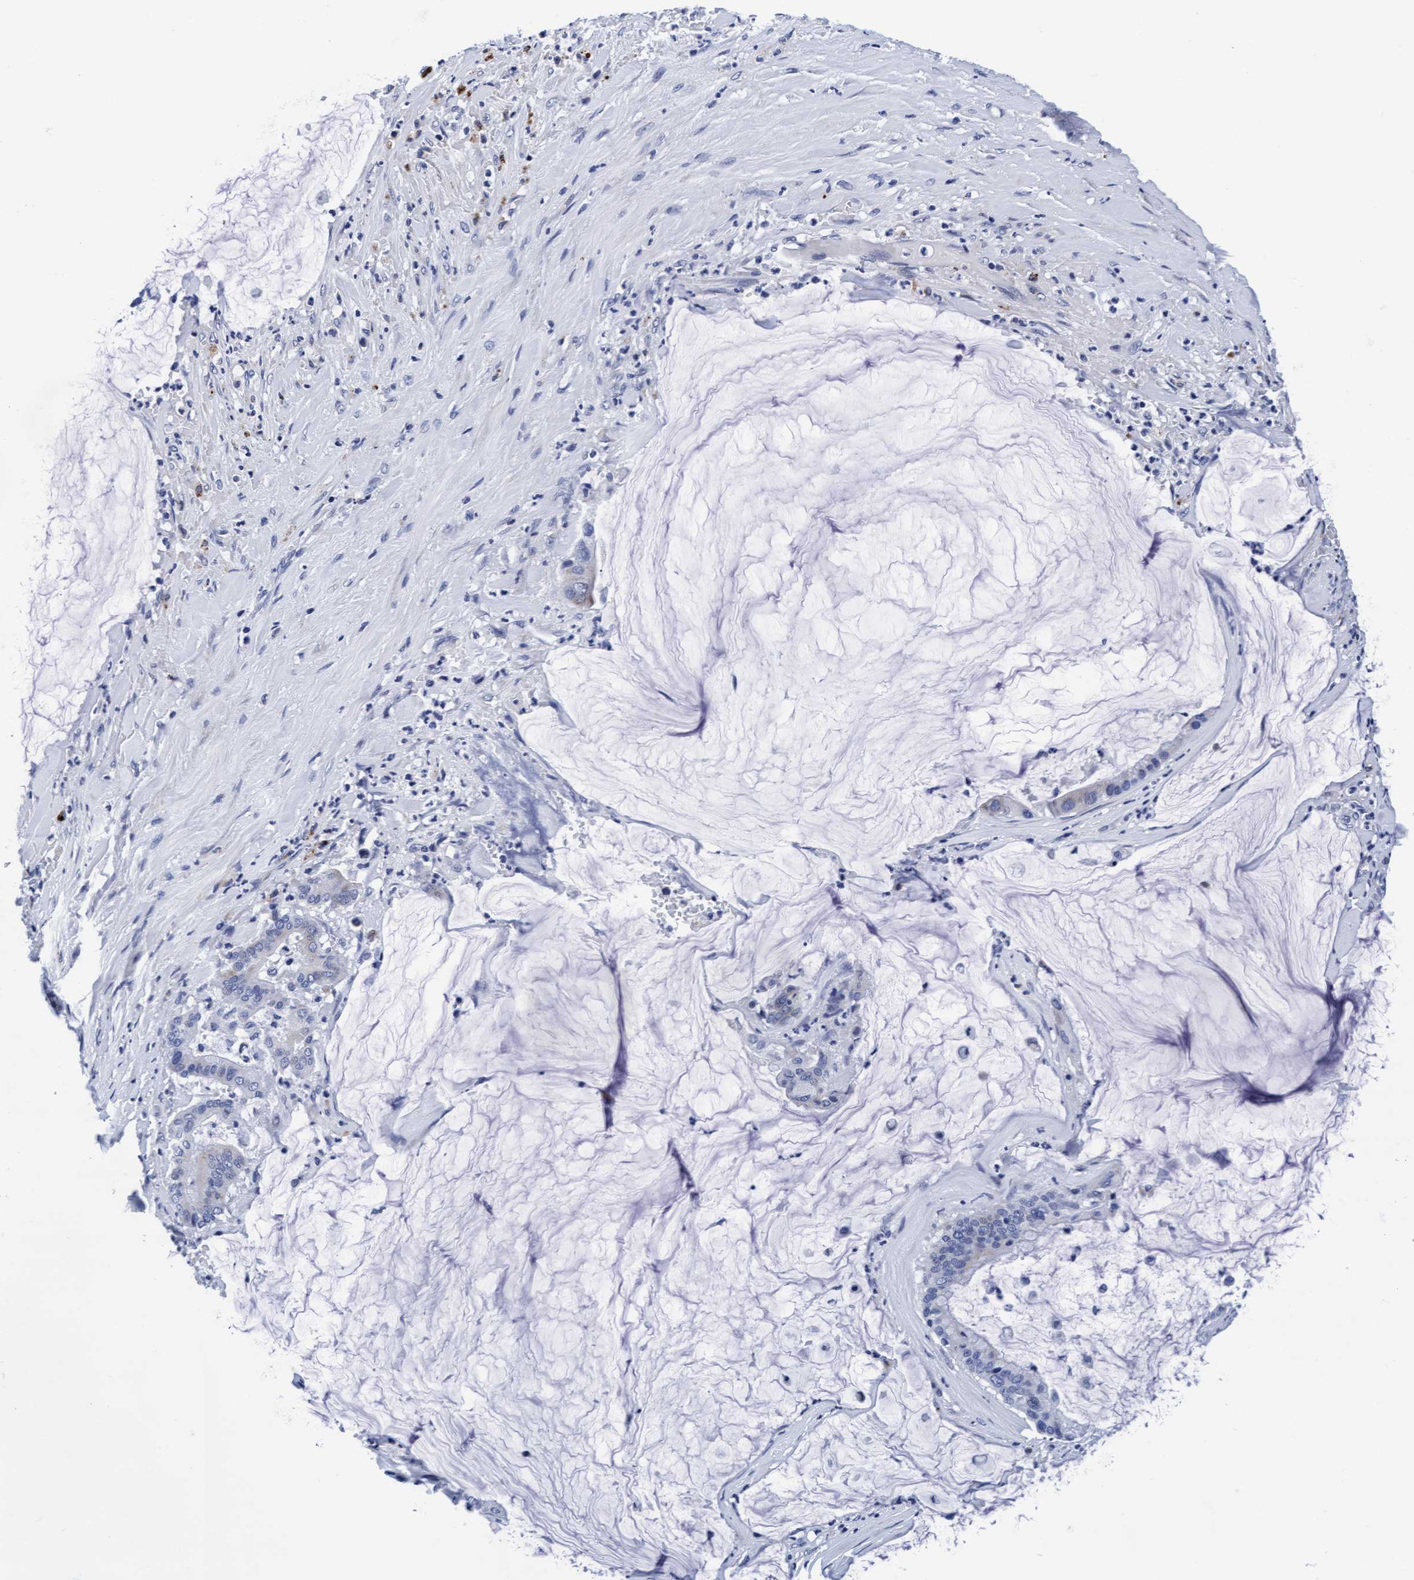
{"staining": {"intensity": "negative", "quantity": "none", "location": "none"}, "tissue": "pancreatic cancer", "cell_type": "Tumor cells", "image_type": "cancer", "snomed": [{"axis": "morphology", "description": "Adenocarcinoma, NOS"}, {"axis": "topography", "description": "Pancreas"}], "caption": "Tumor cells show no significant protein staining in adenocarcinoma (pancreatic).", "gene": "ARSG", "patient": {"sex": "male", "age": 41}}